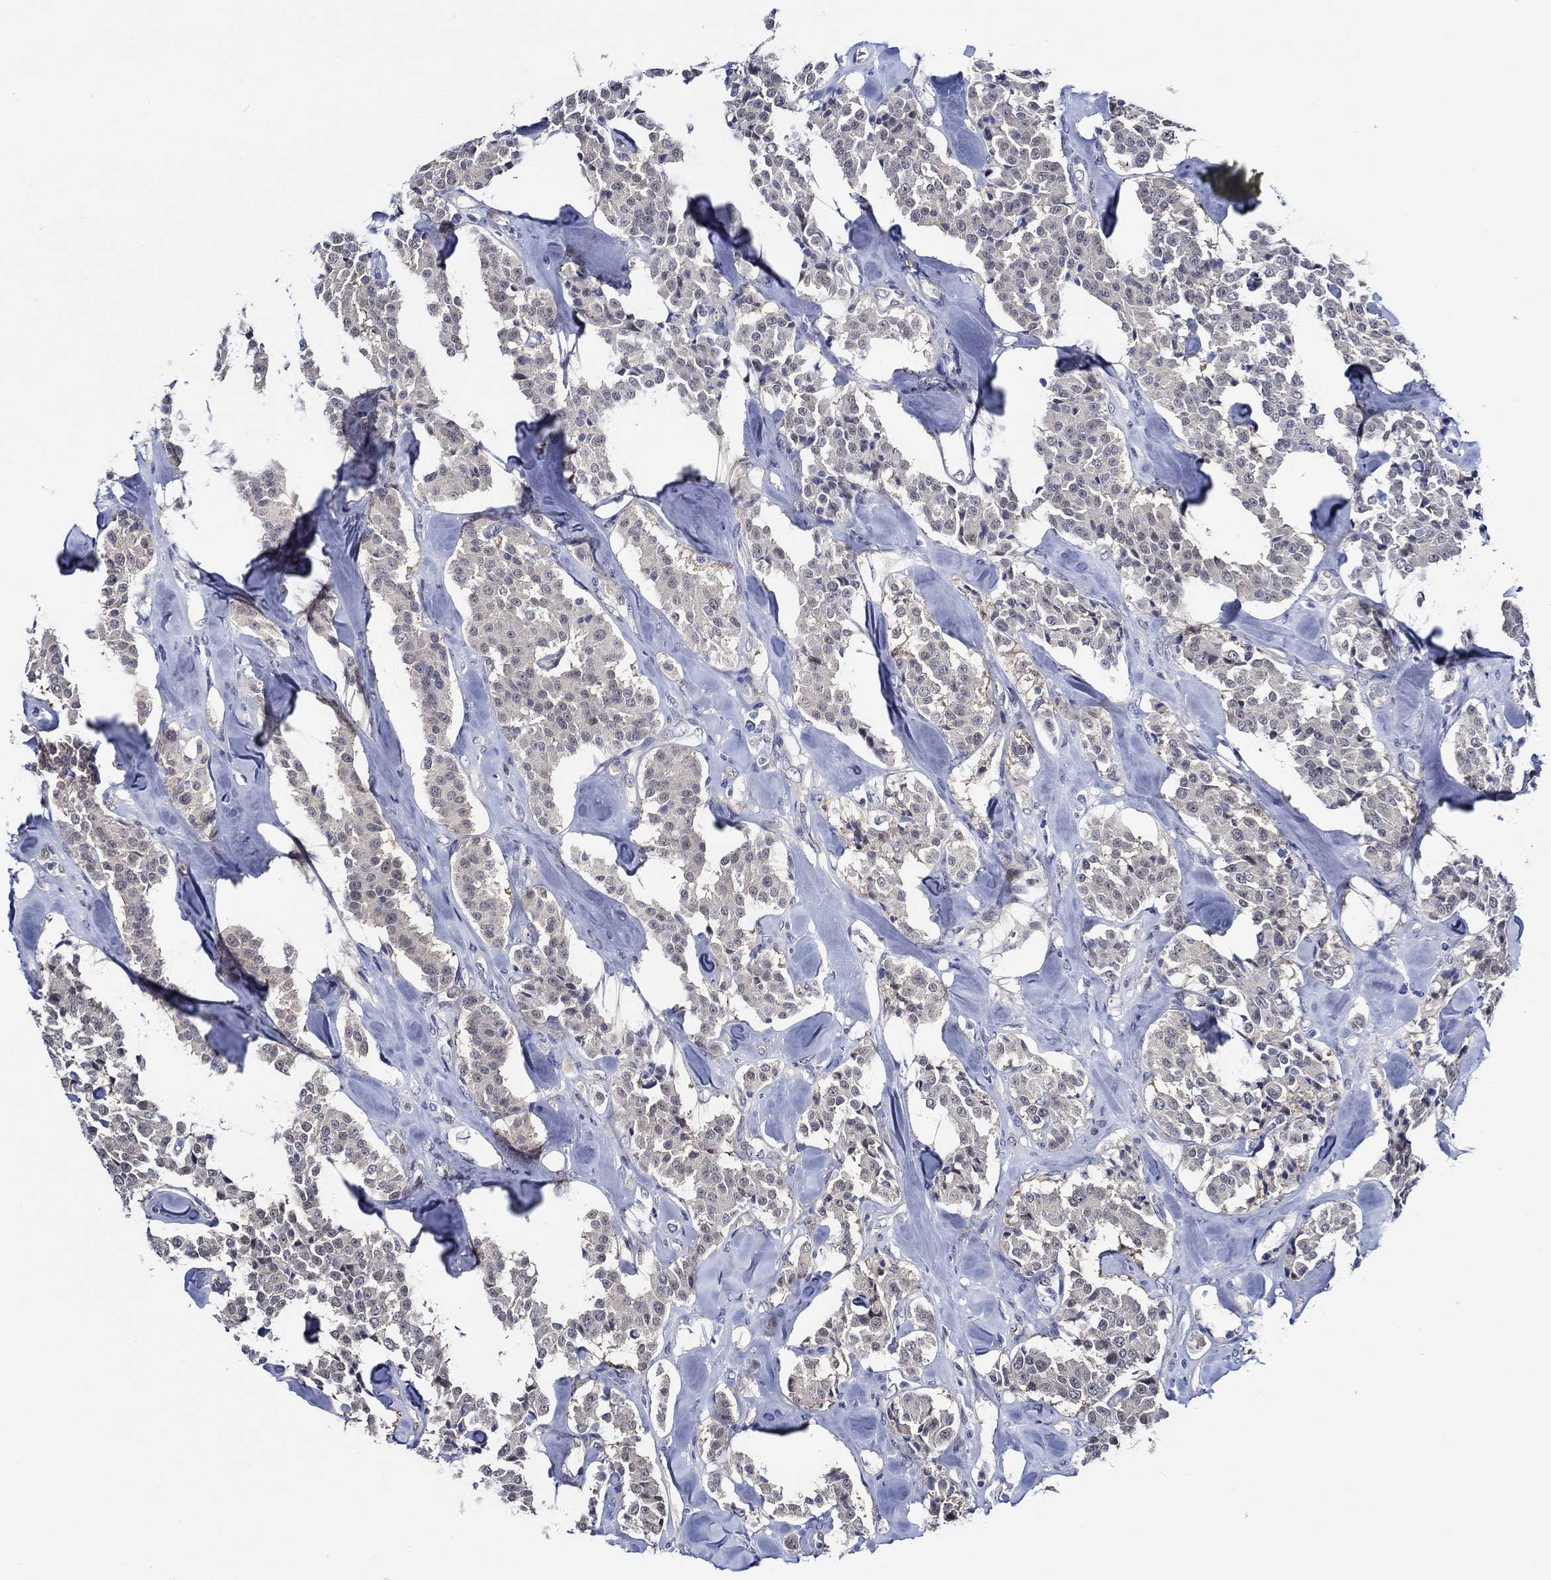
{"staining": {"intensity": "negative", "quantity": "none", "location": "none"}, "tissue": "carcinoid", "cell_type": "Tumor cells", "image_type": "cancer", "snomed": [{"axis": "morphology", "description": "Carcinoid, malignant, NOS"}, {"axis": "topography", "description": "Pancreas"}], "caption": "Tumor cells are negative for protein expression in human malignant carcinoid.", "gene": "C8orf48", "patient": {"sex": "male", "age": 41}}